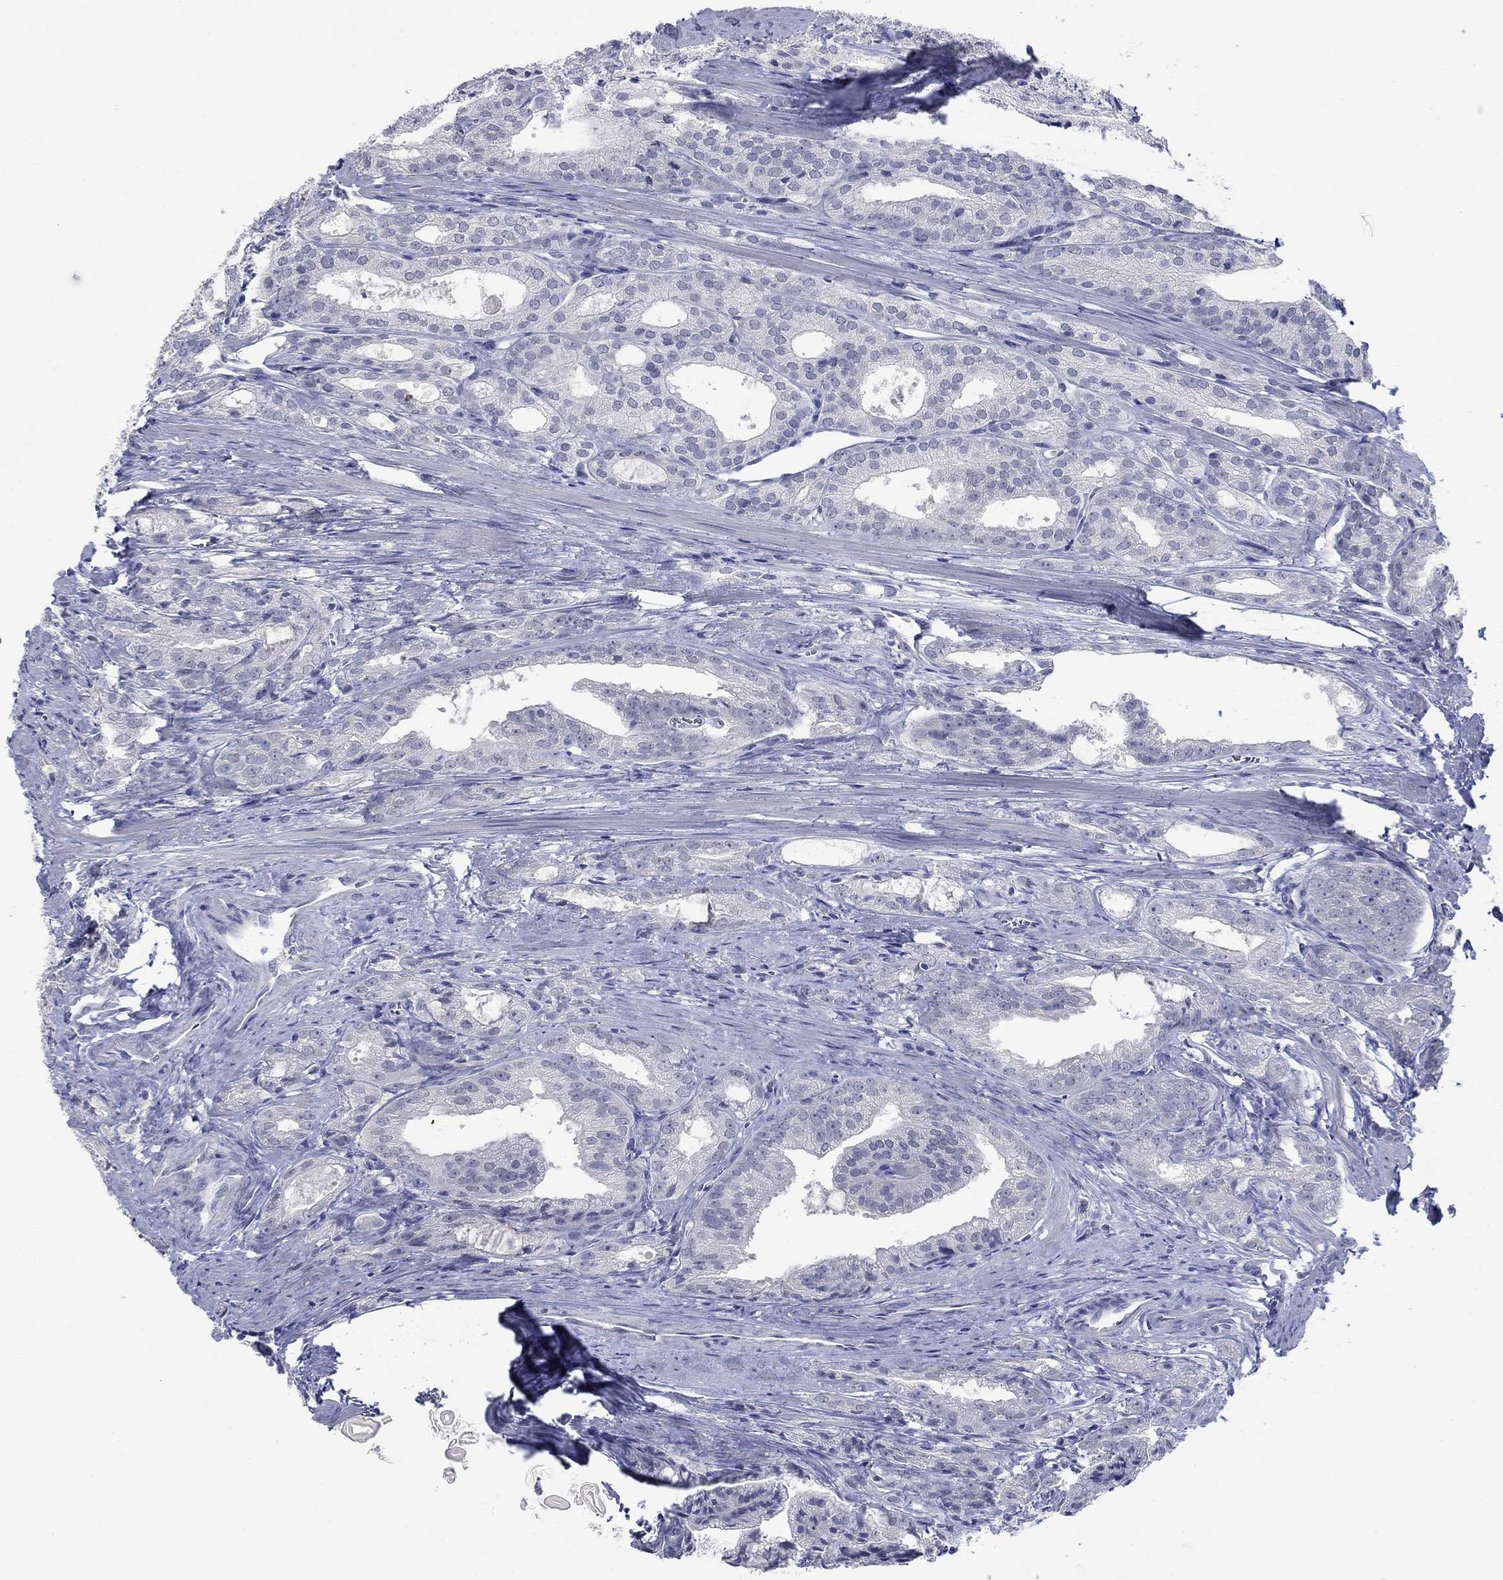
{"staining": {"intensity": "negative", "quantity": "none", "location": "none"}, "tissue": "prostate cancer", "cell_type": "Tumor cells", "image_type": "cancer", "snomed": [{"axis": "morphology", "description": "Adenocarcinoma, NOS"}, {"axis": "morphology", "description": "Adenocarcinoma, High grade"}, {"axis": "topography", "description": "Prostate"}], "caption": "The immunohistochemistry photomicrograph has no significant expression in tumor cells of adenocarcinoma (prostate) tissue.", "gene": "ATP6V1G2", "patient": {"sex": "male", "age": 70}}